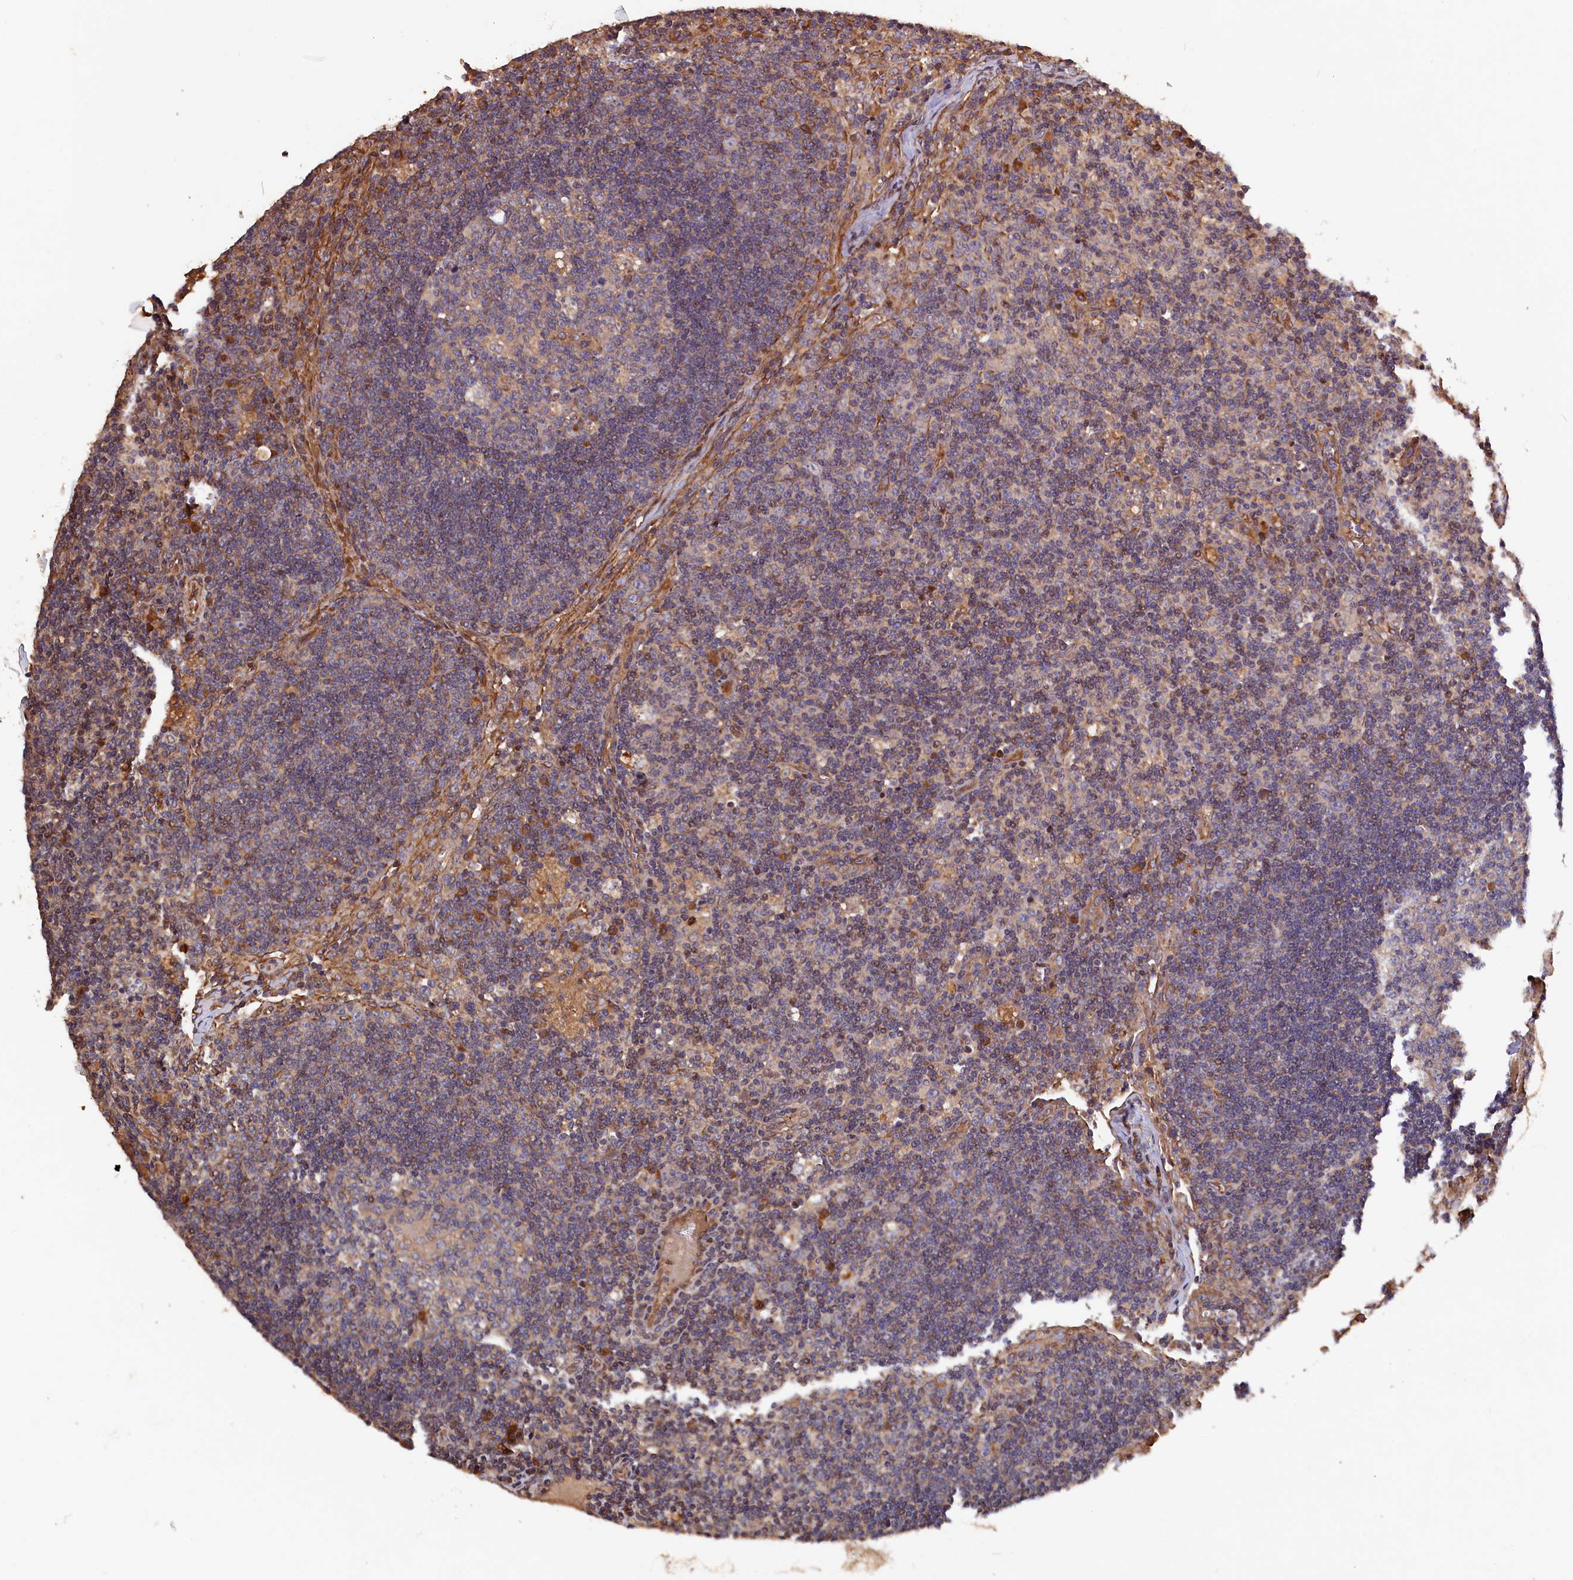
{"staining": {"intensity": "negative", "quantity": "none", "location": "none"}, "tissue": "lymph node", "cell_type": "Germinal center cells", "image_type": "normal", "snomed": [{"axis": "morphology", "description": "Normal tissue, NOS"}, {"axis": "topography", "description": "Lymph node"}], "caption": "A photomicrograph of lymph node stained for a protein reveals no brown staining in germinal center cells.", "gene": "GREB1L", "patient": {"sex": "male", "age": 58}}